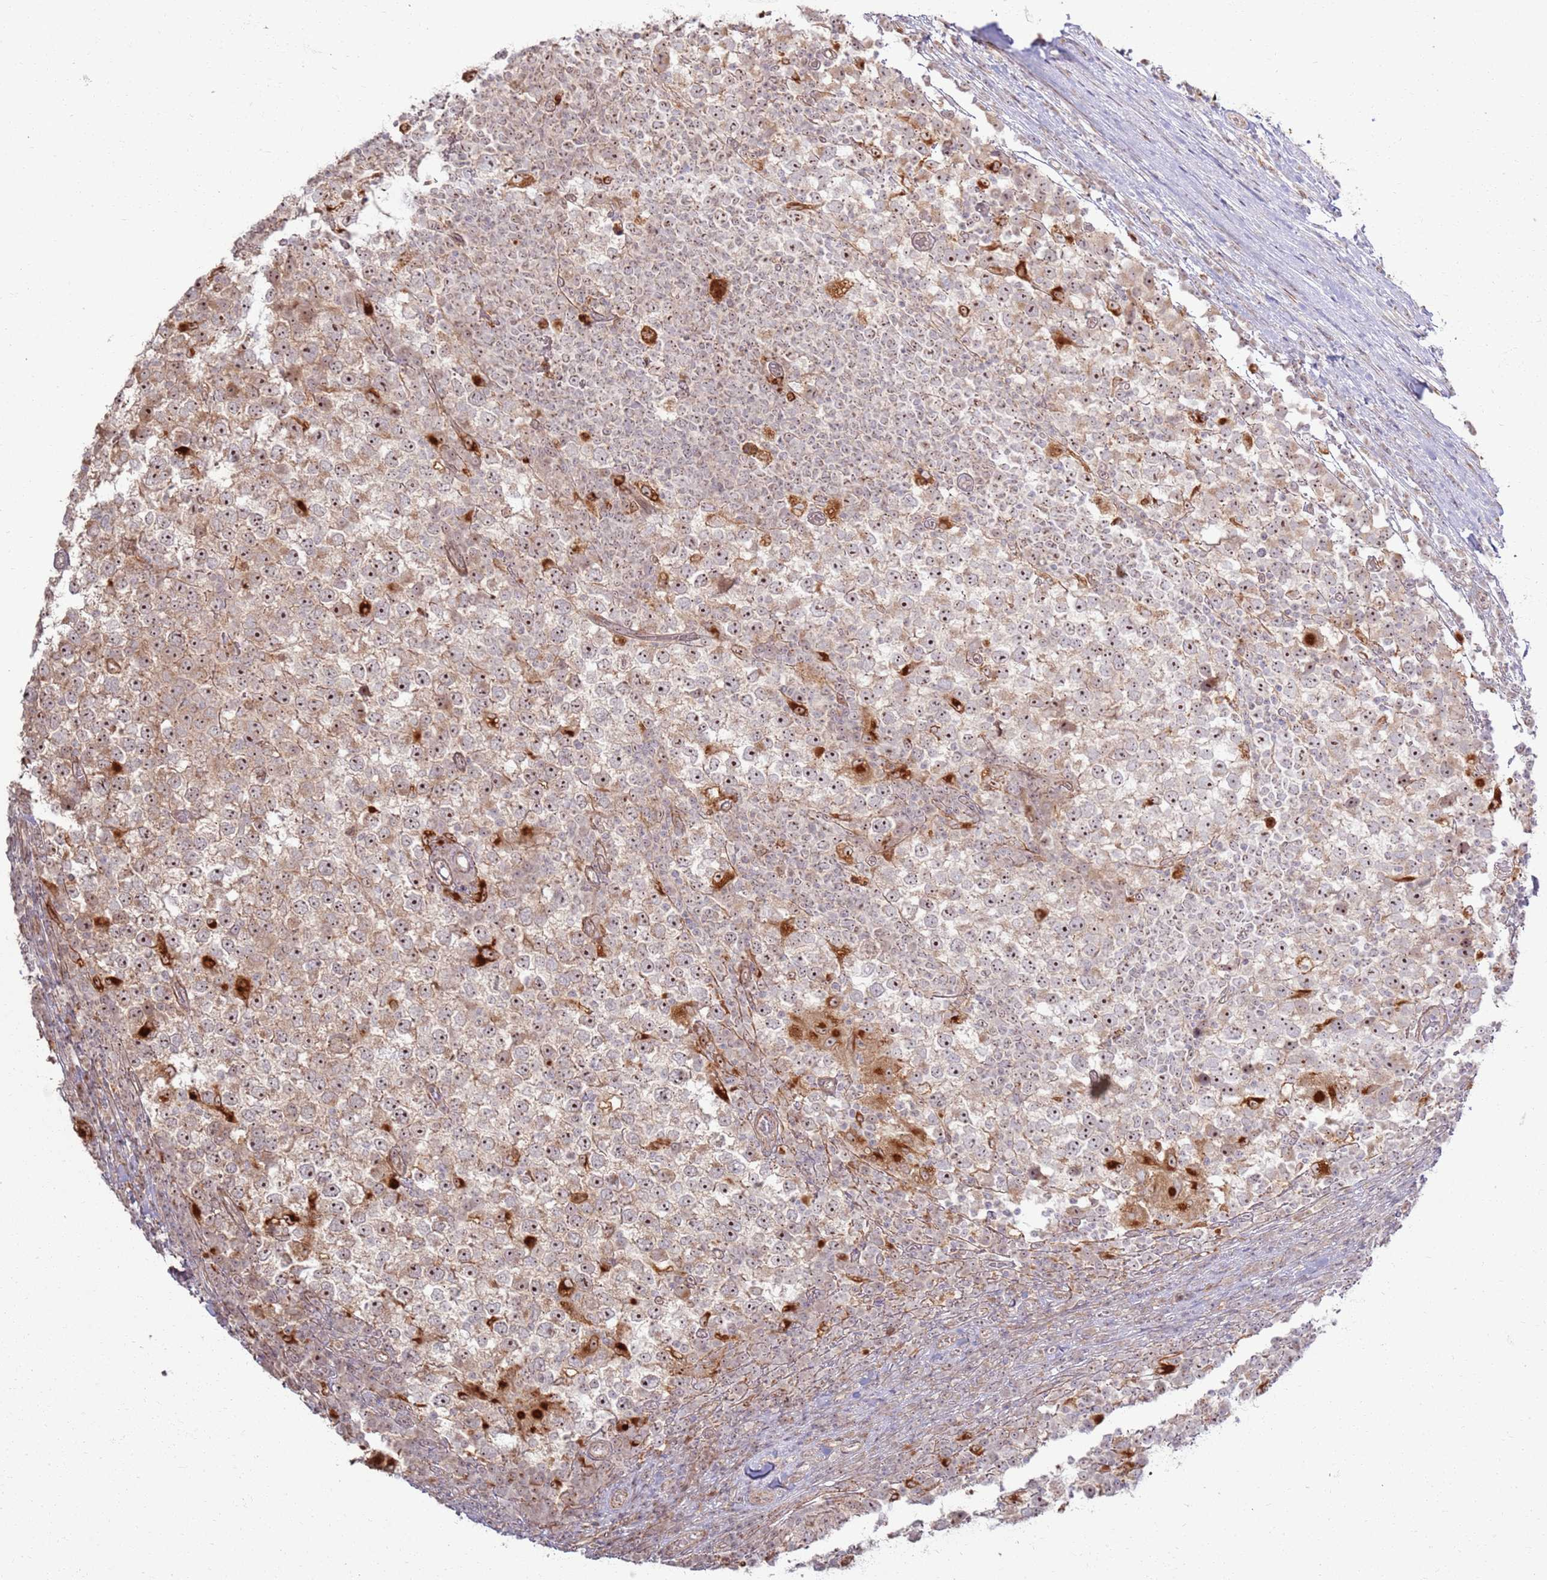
{"staining": {"intensity": "moderate", "quantity": ">75%", "location": "nuclear"}, "tissue": "testis cancer", "cell_type": "Tumor cells", "image_type": "cancer", "snomed": [{"axis": "morphology", "description": "Seminoma, NOS"}, {"axis": "topography", "description": "Testis"}], "caption": "A medium amount of moderate nuclear positivity is identified in approximately >75% of tumor cells in testis seminoma tissue. Nuclei are stained in blue.", "gene": "CNPY1", "patient": {"sex": "male", "age": 65}}